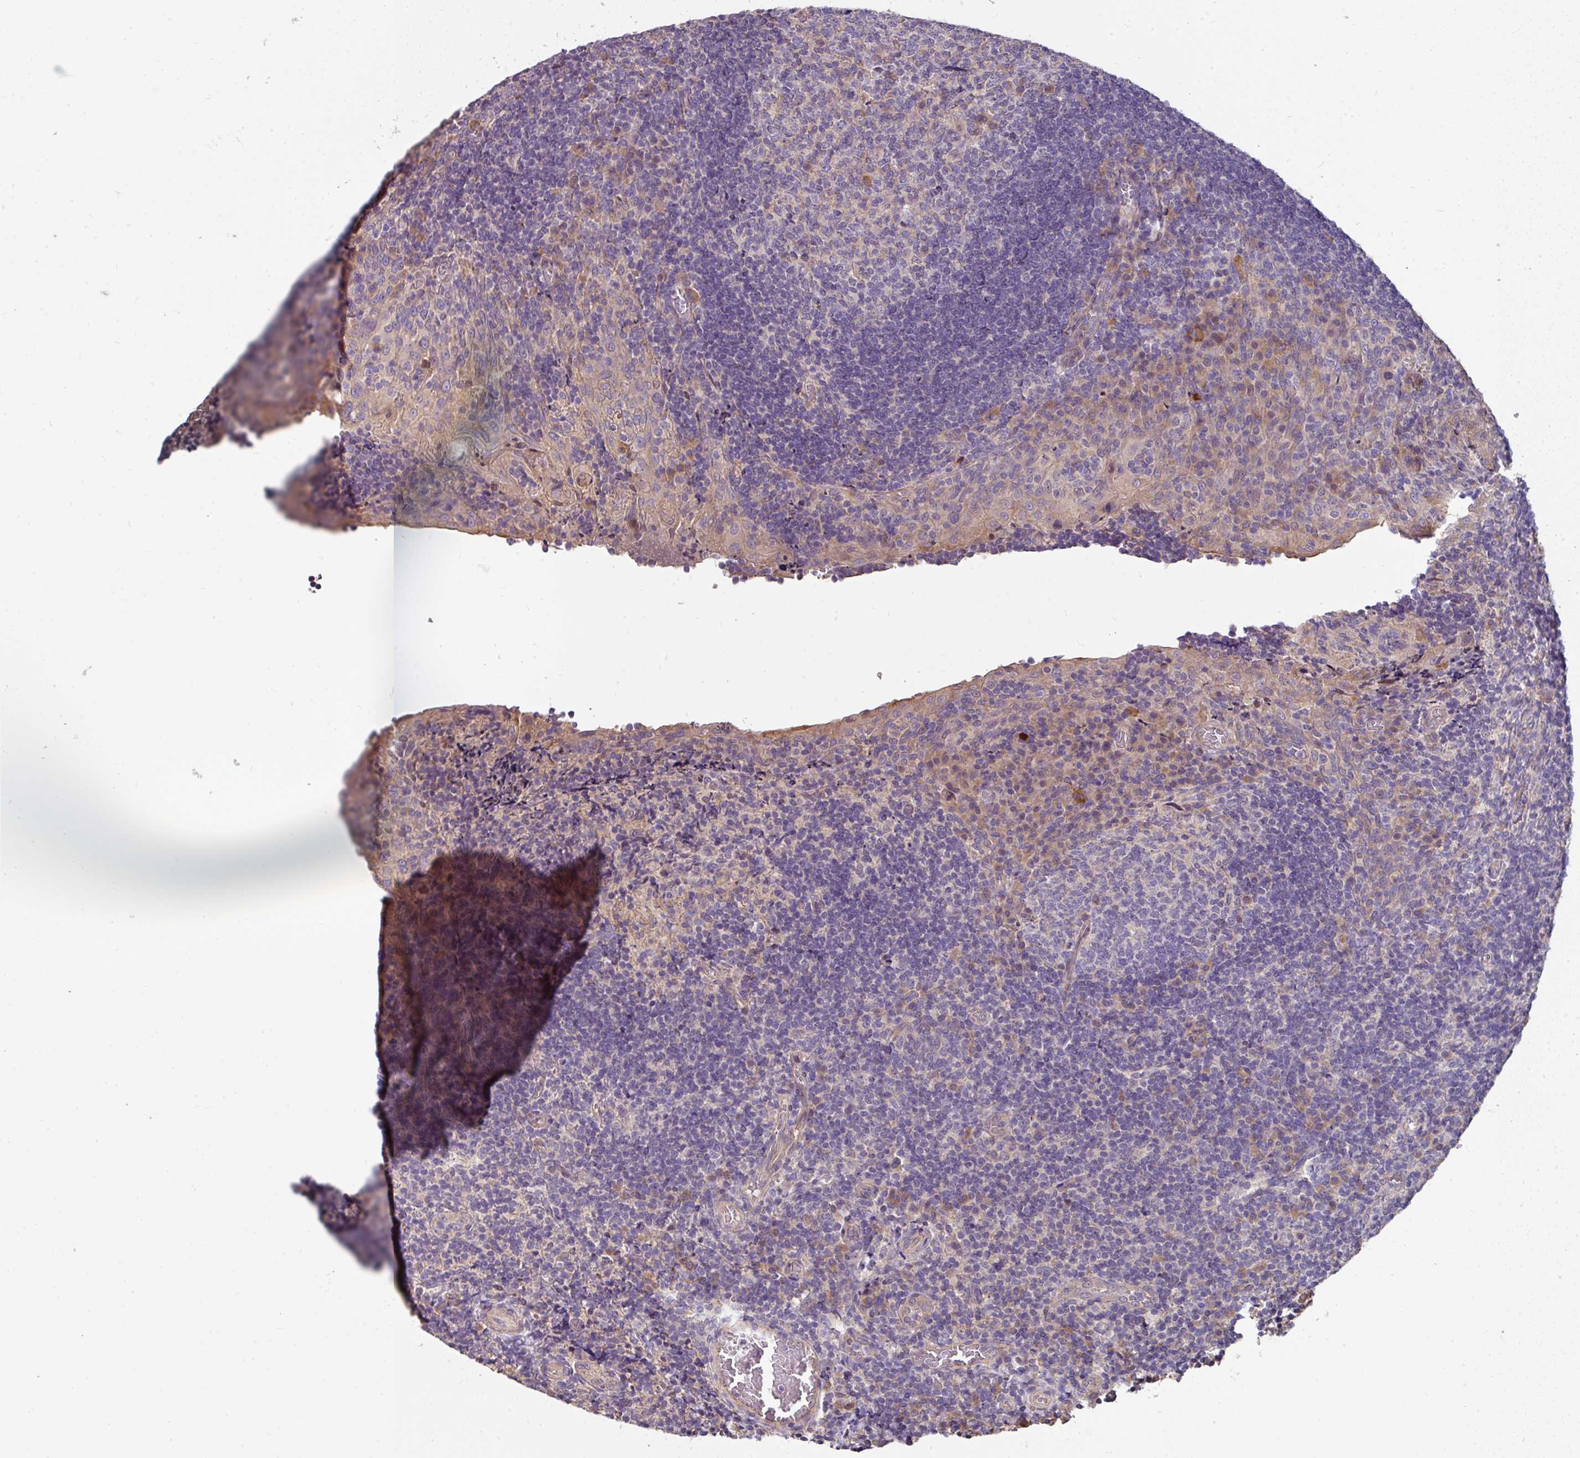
{"staining": {"intensity": "negative", "quantity": "none", "location": "none"}, "tissue": "tonsil", "cell_type": "Germinal center cells", "image_type": "normal", "snomed": [{"axis": "morphology", "description": "Normal tissue, NOS"}, {"axis": "topography", "description": "Tonsil"}], "caption": "DAB immunohistochemical staining of normal tonsil displays no significant positivity in germinal center cells. (DAB (3,3'-diaminobenzidine) IHC with hematoxylin counter stain).", "gene": "C4orf48", "patient": {"sex": "male", "age": 17}}